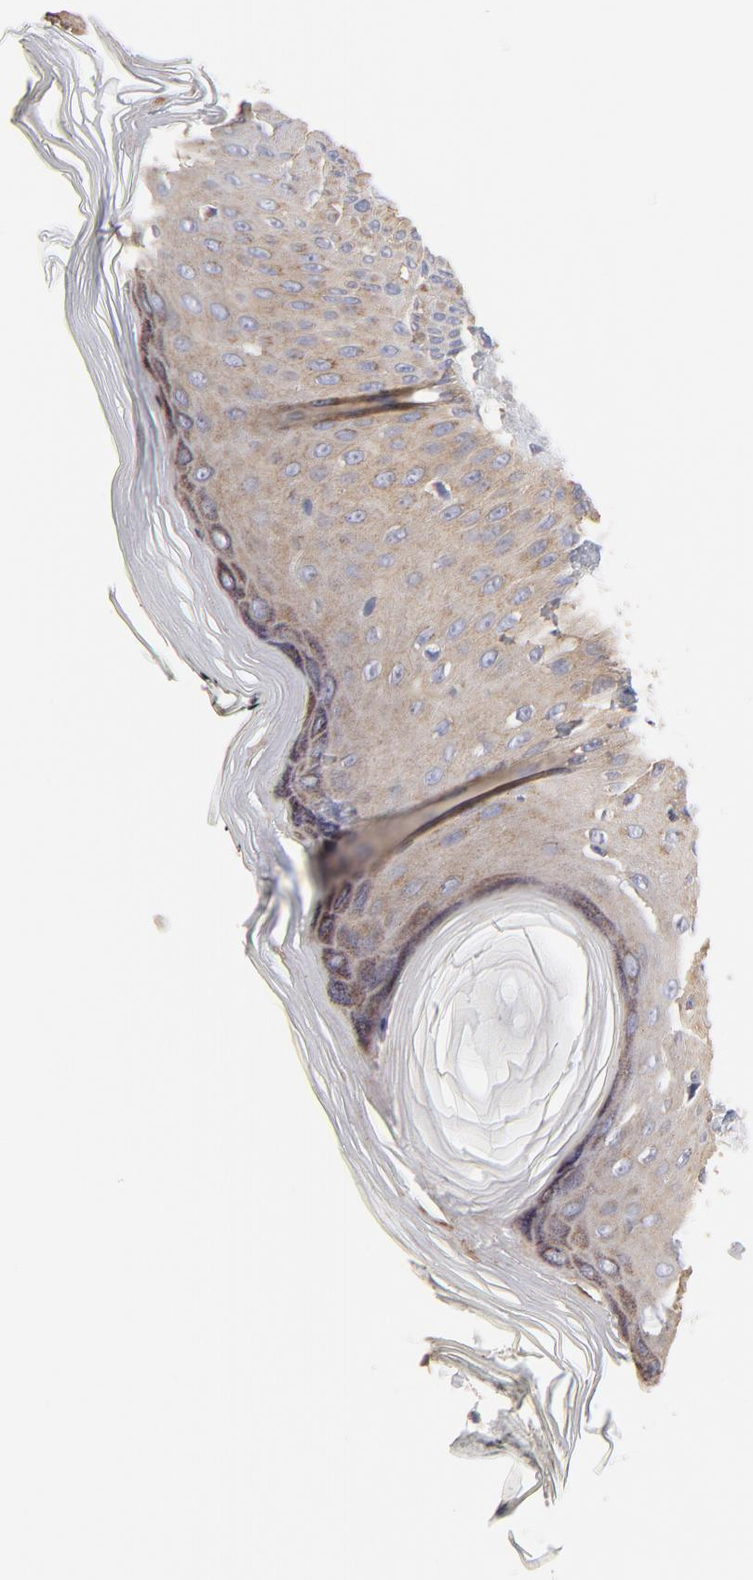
{"staining": {"intensity": "moderate", "quantity": ">75%", "location": "cytoplasmic/membranous"}, "tissue": "skin", "cell_type": "Epidermal cells", "image_type": "normal", "snomed": [{"axis": "morphology", "description": "Normal tissue, NOS"}, {"axis": "morphology", "description": "Inflammation, NOS"}, {"axis": "topography", "description": "Soft tissue"}, {"axis": "topography", "description": "Anal"}], "caption": "Protein expression analysis of normal skin reveals moderate cytoplasmic/membranous expression in approximately >75% of epidermal cells.", "gene": "FBXL2", "patient": {"sex": "female", "age": 15}}